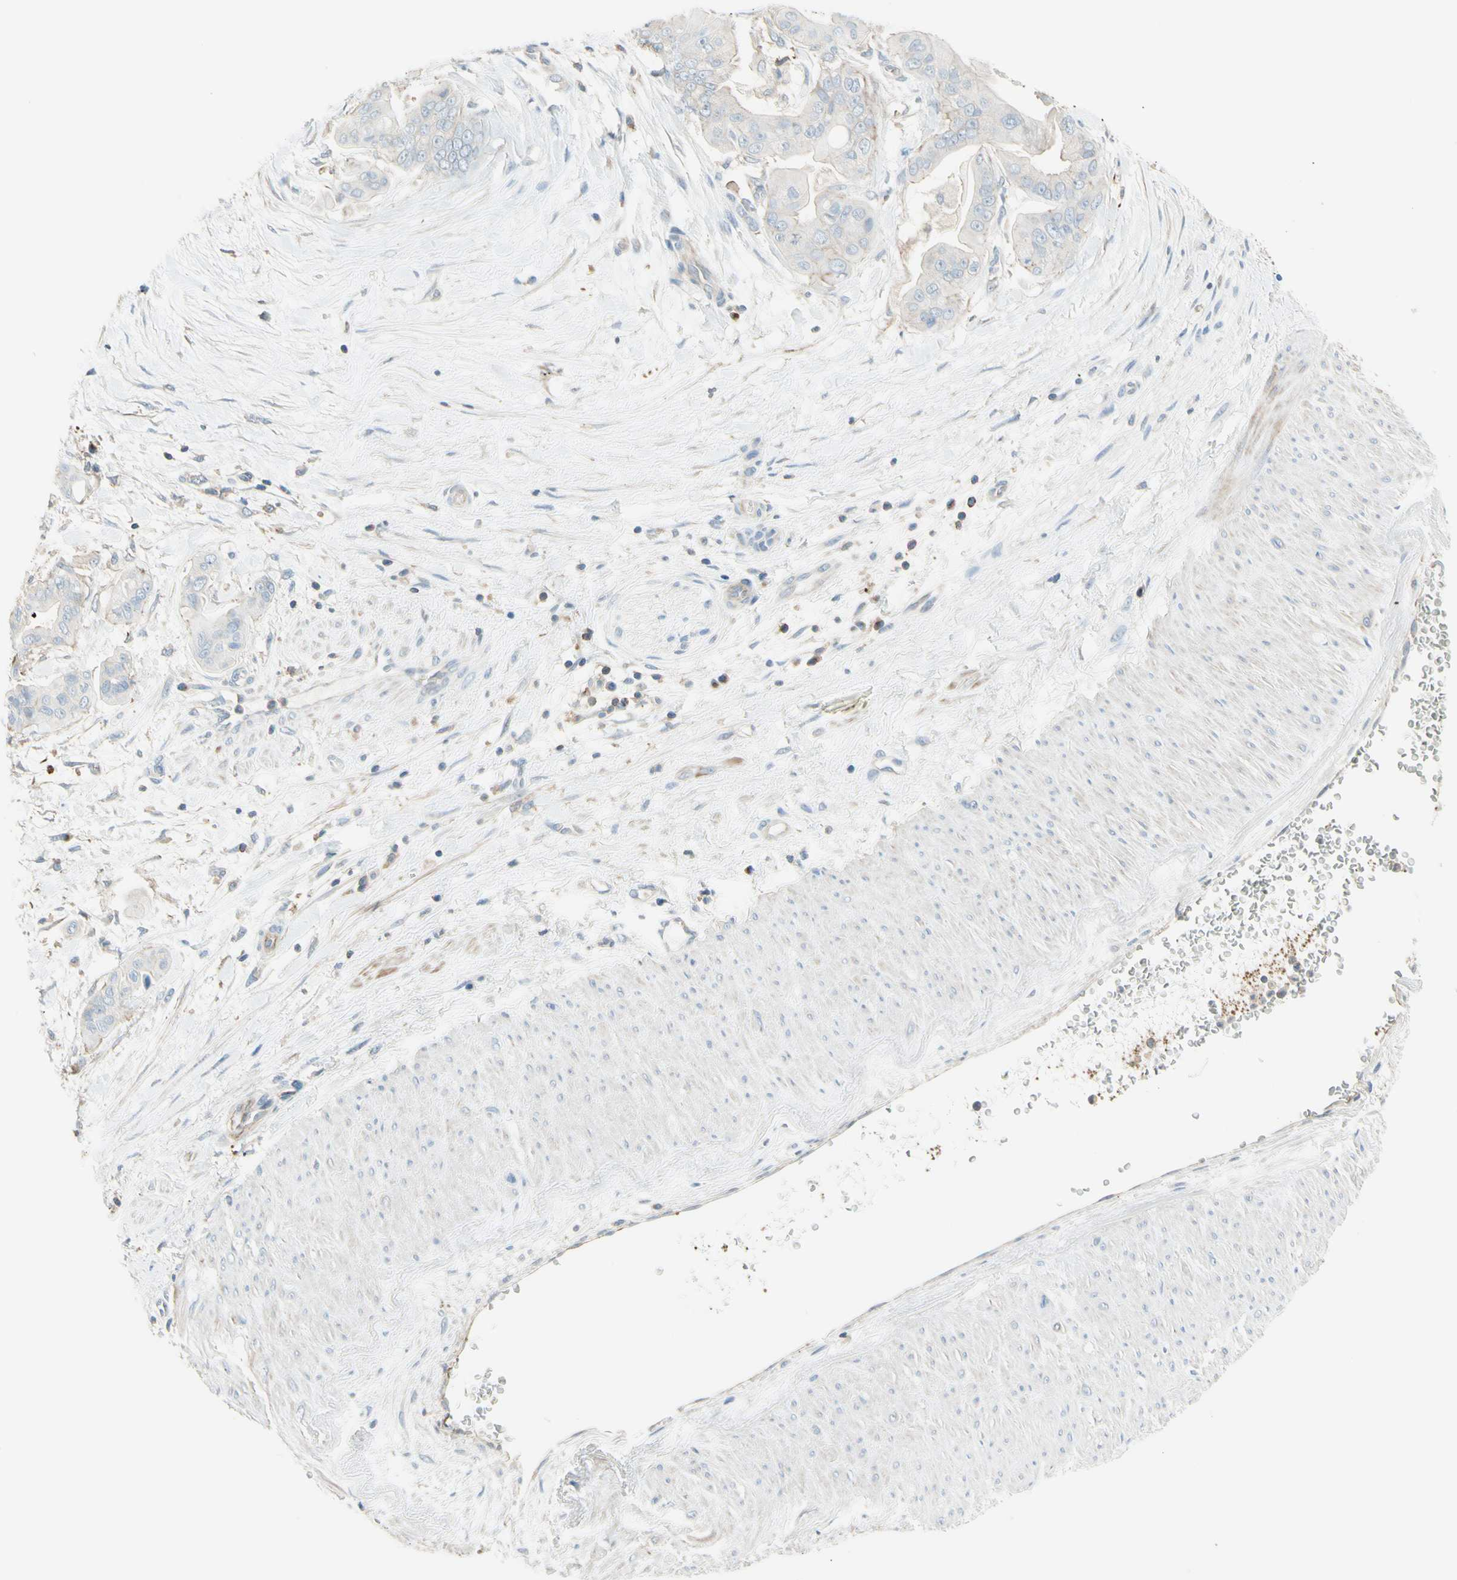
{"staining": {"intensity": "negative", "quantity": "none", "location": "none"}, "tissue": "pancreatic cancer", "cell_type": "Tumor cells", "image_type": "cancer", "snomed": [{"axis": "morphology", "description": "Adenocarcinoma, NOS"}, {"axis": "topography", "description": "Pancreas"}], "caption": "Tumor cells are negative for brown protein staining in pancreatic cancer (adenocarcinoma).", "gene": "SEMA4C", "patient": {"sex": "female", "age": 75}}